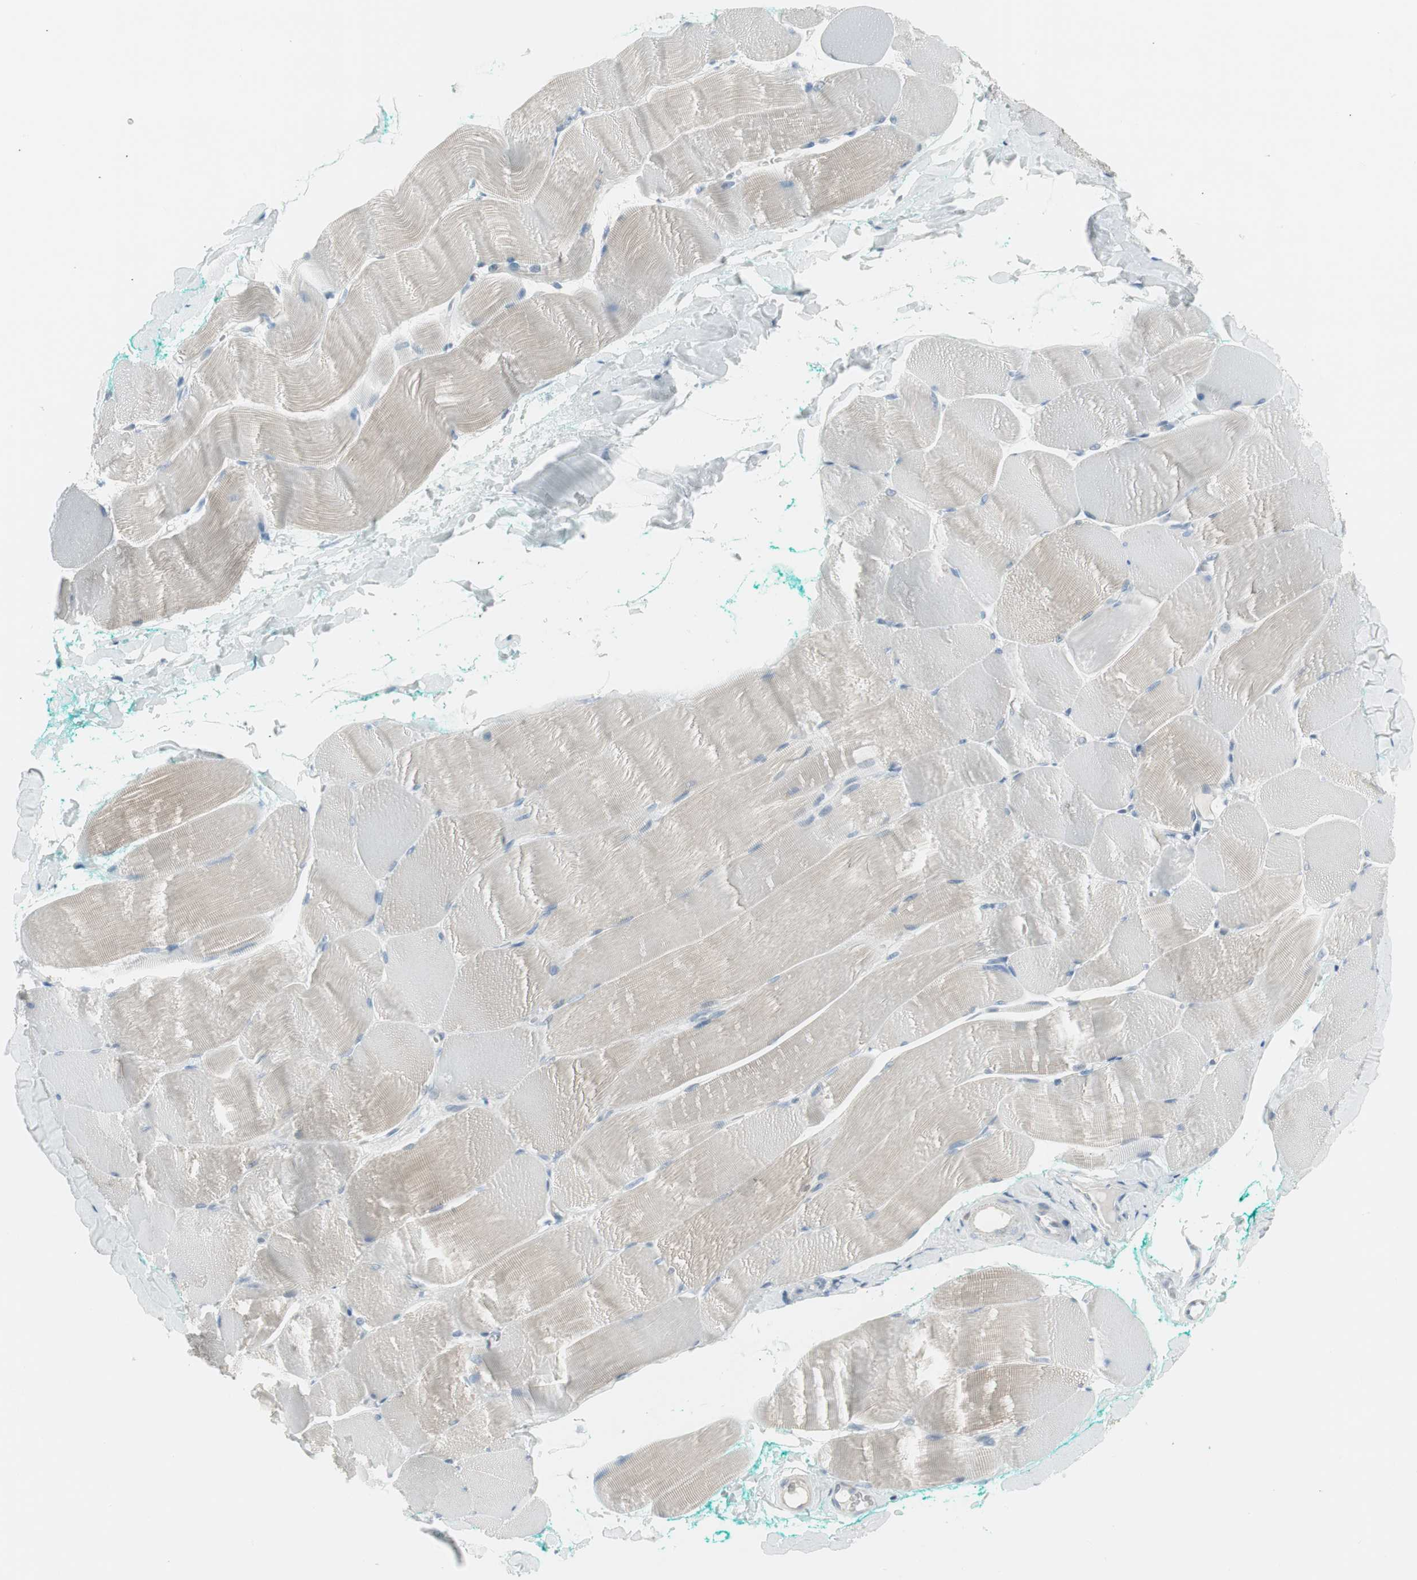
{"staining": {"intensity": "weak", "quantity": "<25%", "location": "cytoplasmic/membranous"}, "tissue": "skeletal muscle", "cell_type": "Myocytes", "image_type": "normal", "snomed": [{"axis": "morphology", "description": "Normal tissue, NOS"}, {"axis": "morphology", "description": "Squamous cell carcinoma, NOS"}, {"axis": "topography", "description": "Skeletal muscle"}], "caption": "This is an IHC photomicrograph of unremarkable human skeletal muscle. There is no expression in myocytes.", "gene": "AGR2", "patient": {"sex": "male", "age": 51}}